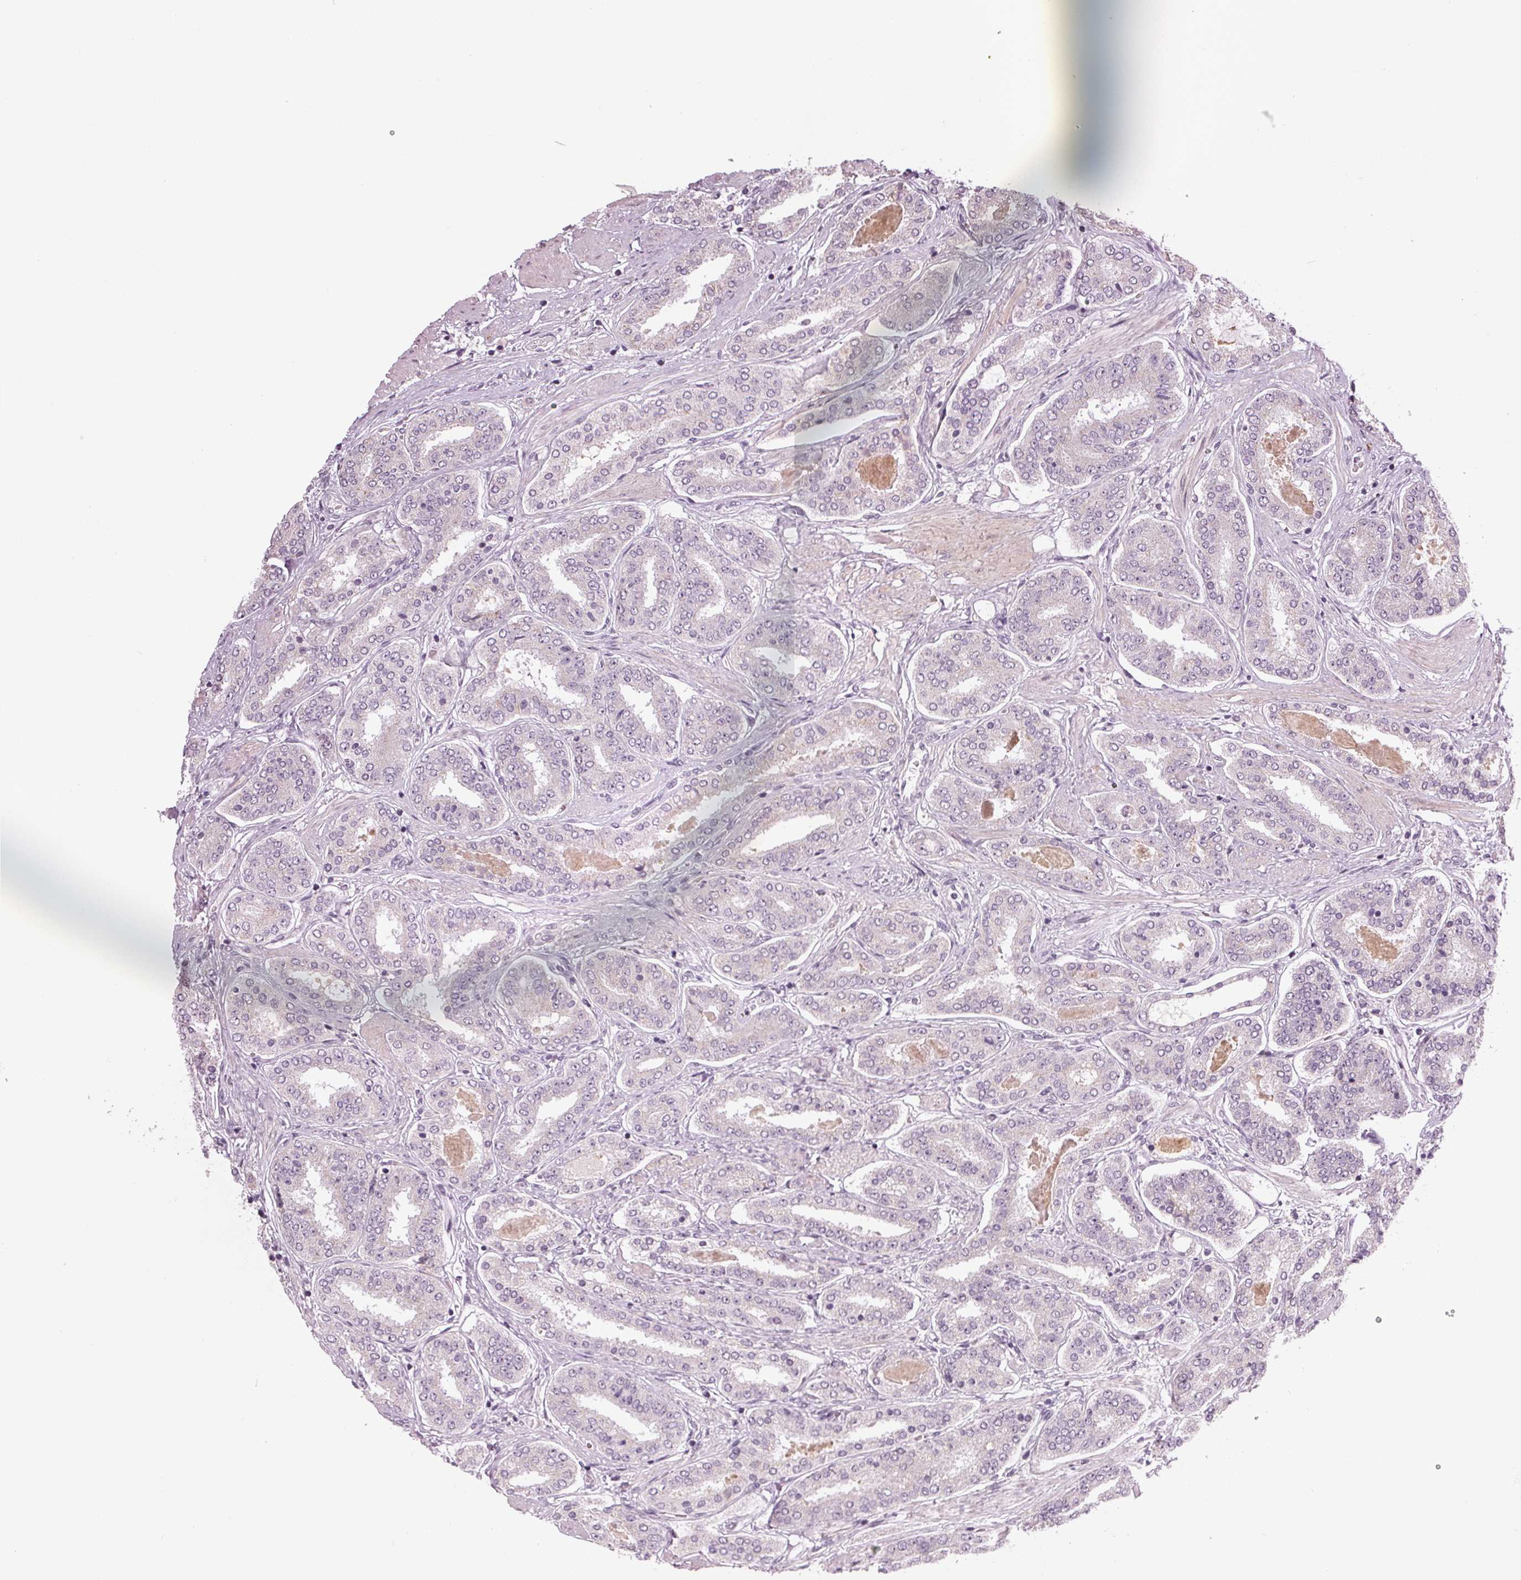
{"staining": {"intensity": "negative", "quantity": "none", "location": "none"}, "tissue": "prostate cancer", "cell_type": "Tumor cells", "image_type": "cancer", "snomed": [{"axis": "morphology", "description": "Adenocarcinoma, High grade"}, {"axis": "topography", "description": "Prostate"}], "caption": "This is a photomicrograph of immunohistochemistry (IHC) staining of prostate adenocarcinoma (high-grade), which shows no expression in tumor cells.", "gene": "ZNF605", "patient": {"sex": "male", "age": 63}}